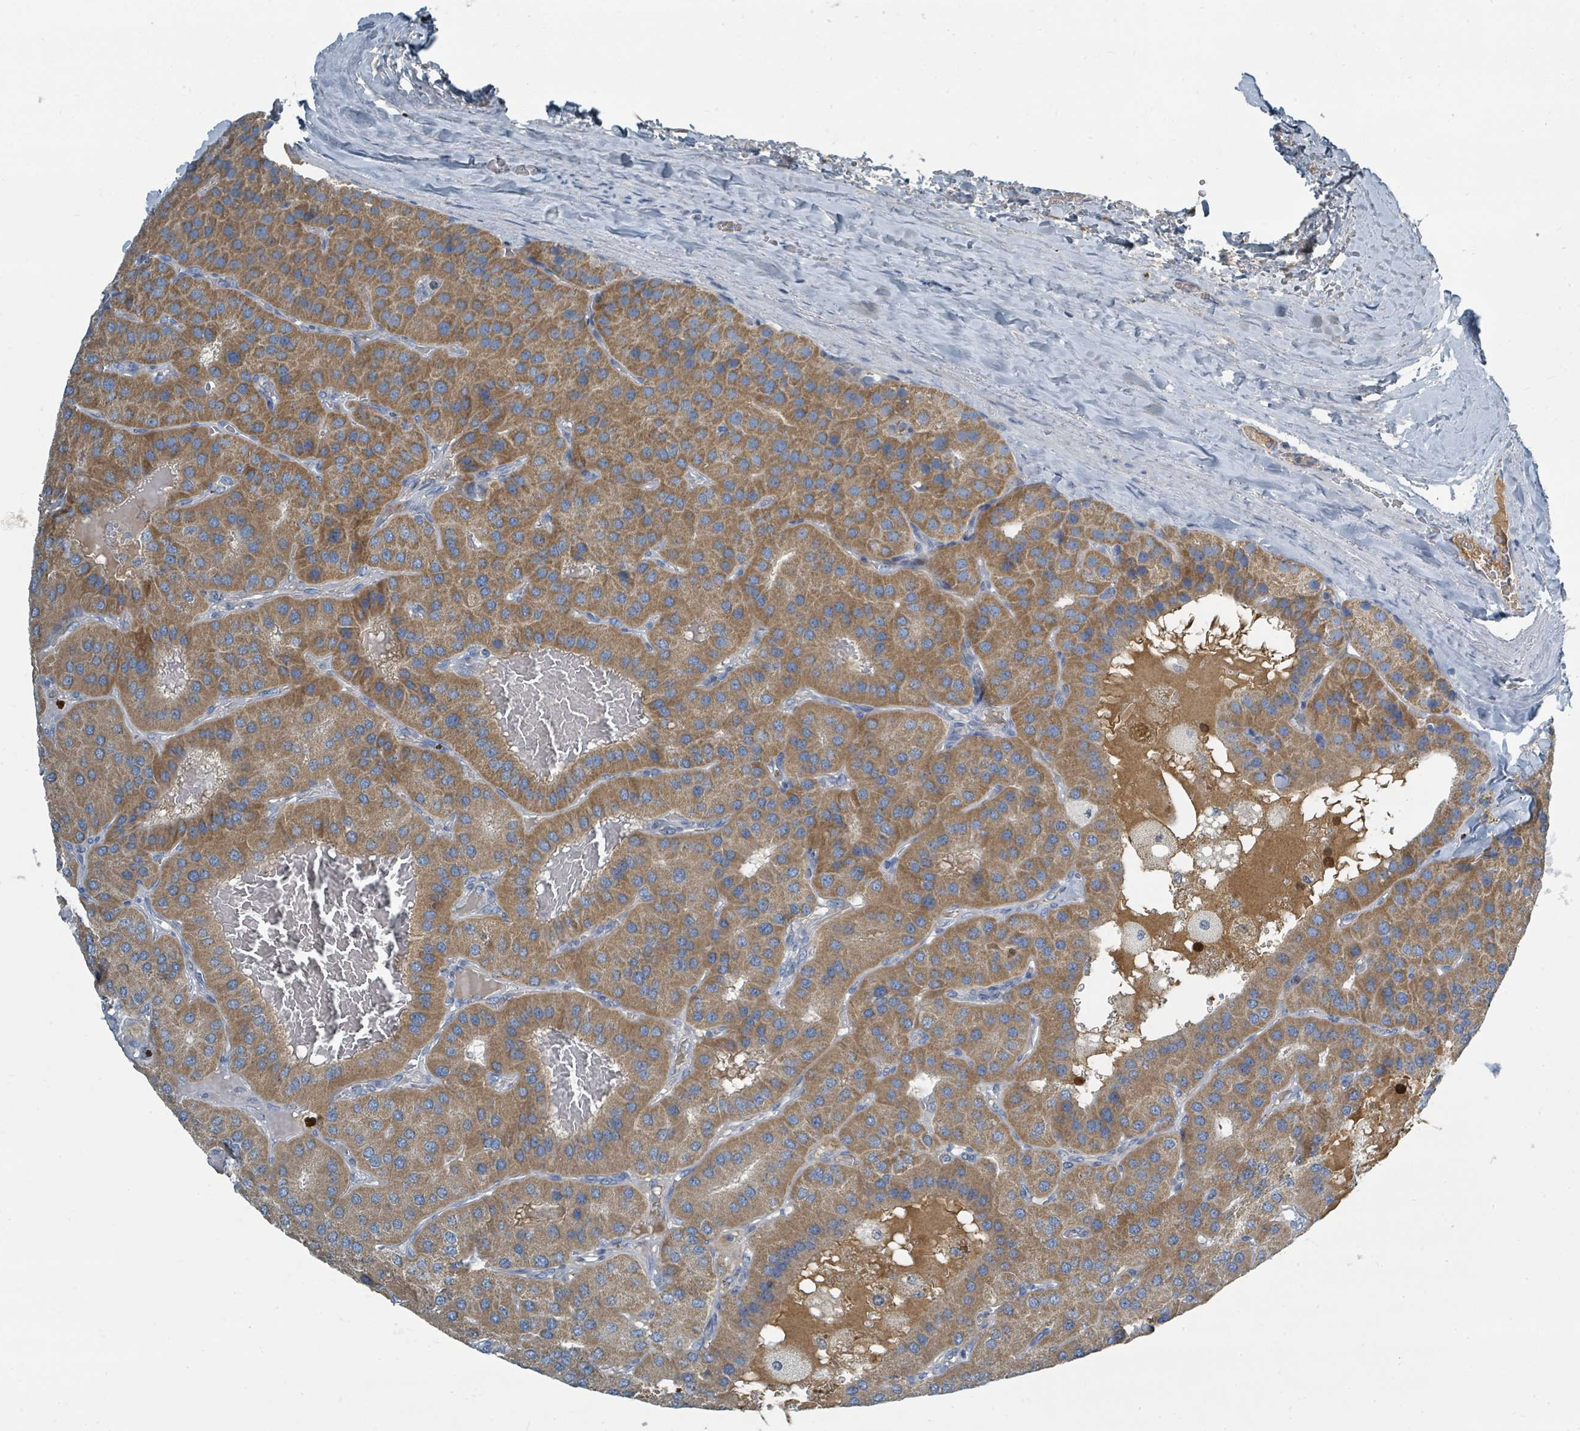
{"staining": {"intensity": "moderate", "quantity": ">75%", "location": "cytoplasmic/membranous"}, "tissue": "parathyroid gland", "cell_type": "Glandular cells", "image_type": "normal", "snomed": [{"axis": "morphology", "description": "Normal tissue, NOS"}, {"axis": "morphology", "description": "Adenoma, NOS"}, {"axis": "topography", "description": "Parathyroid gland"}], "caption": "Moderate cytoplasmic/membranous staining for a protein is present in about >75% of glandular cells of unremarkable parathyroid gland using IHC.", "gene": "SLC25A23", "patient": {"sex": "female", "age": 86}}